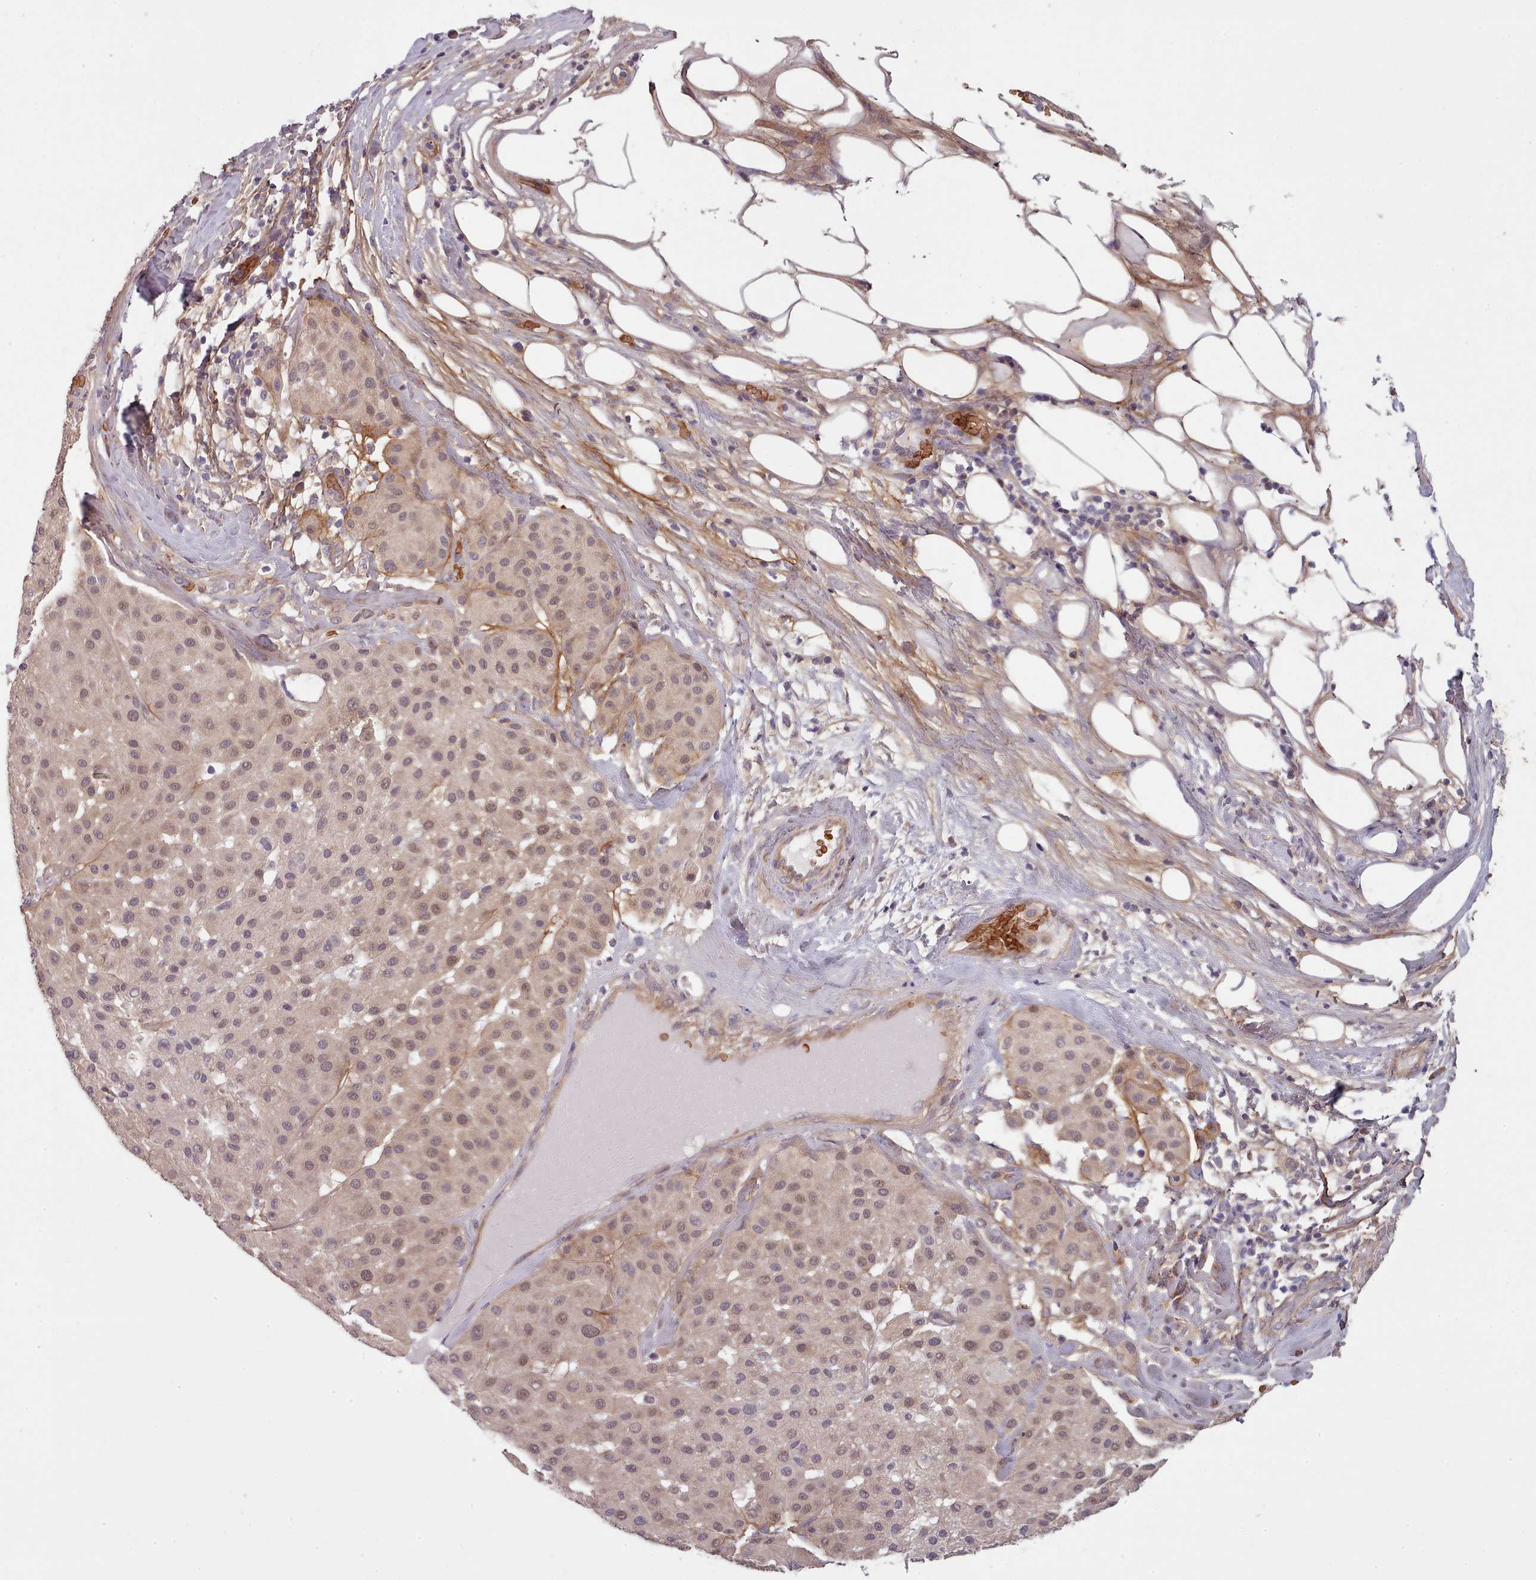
{"staining": {"intensity": "moderate", "quantity": ">75%", "location": "nuclear"}, "tissue": "melanoma", "cell_type": "Tumor cells", "image_type": "cancer", "snomed": [{"axis": "morphology", "description": "Malignant melanoma, Metastatic site"}, {"axis": "topography", "description": "Smooth muscle"}], "caption": "Brown immunohistochemical staining in malignant melanoma (metastatic site) displays moderate nuclear expression in about >75% of tumor cells.", "gene": "CLNS1A", "patient": {"sex": "male", "age": 41}}